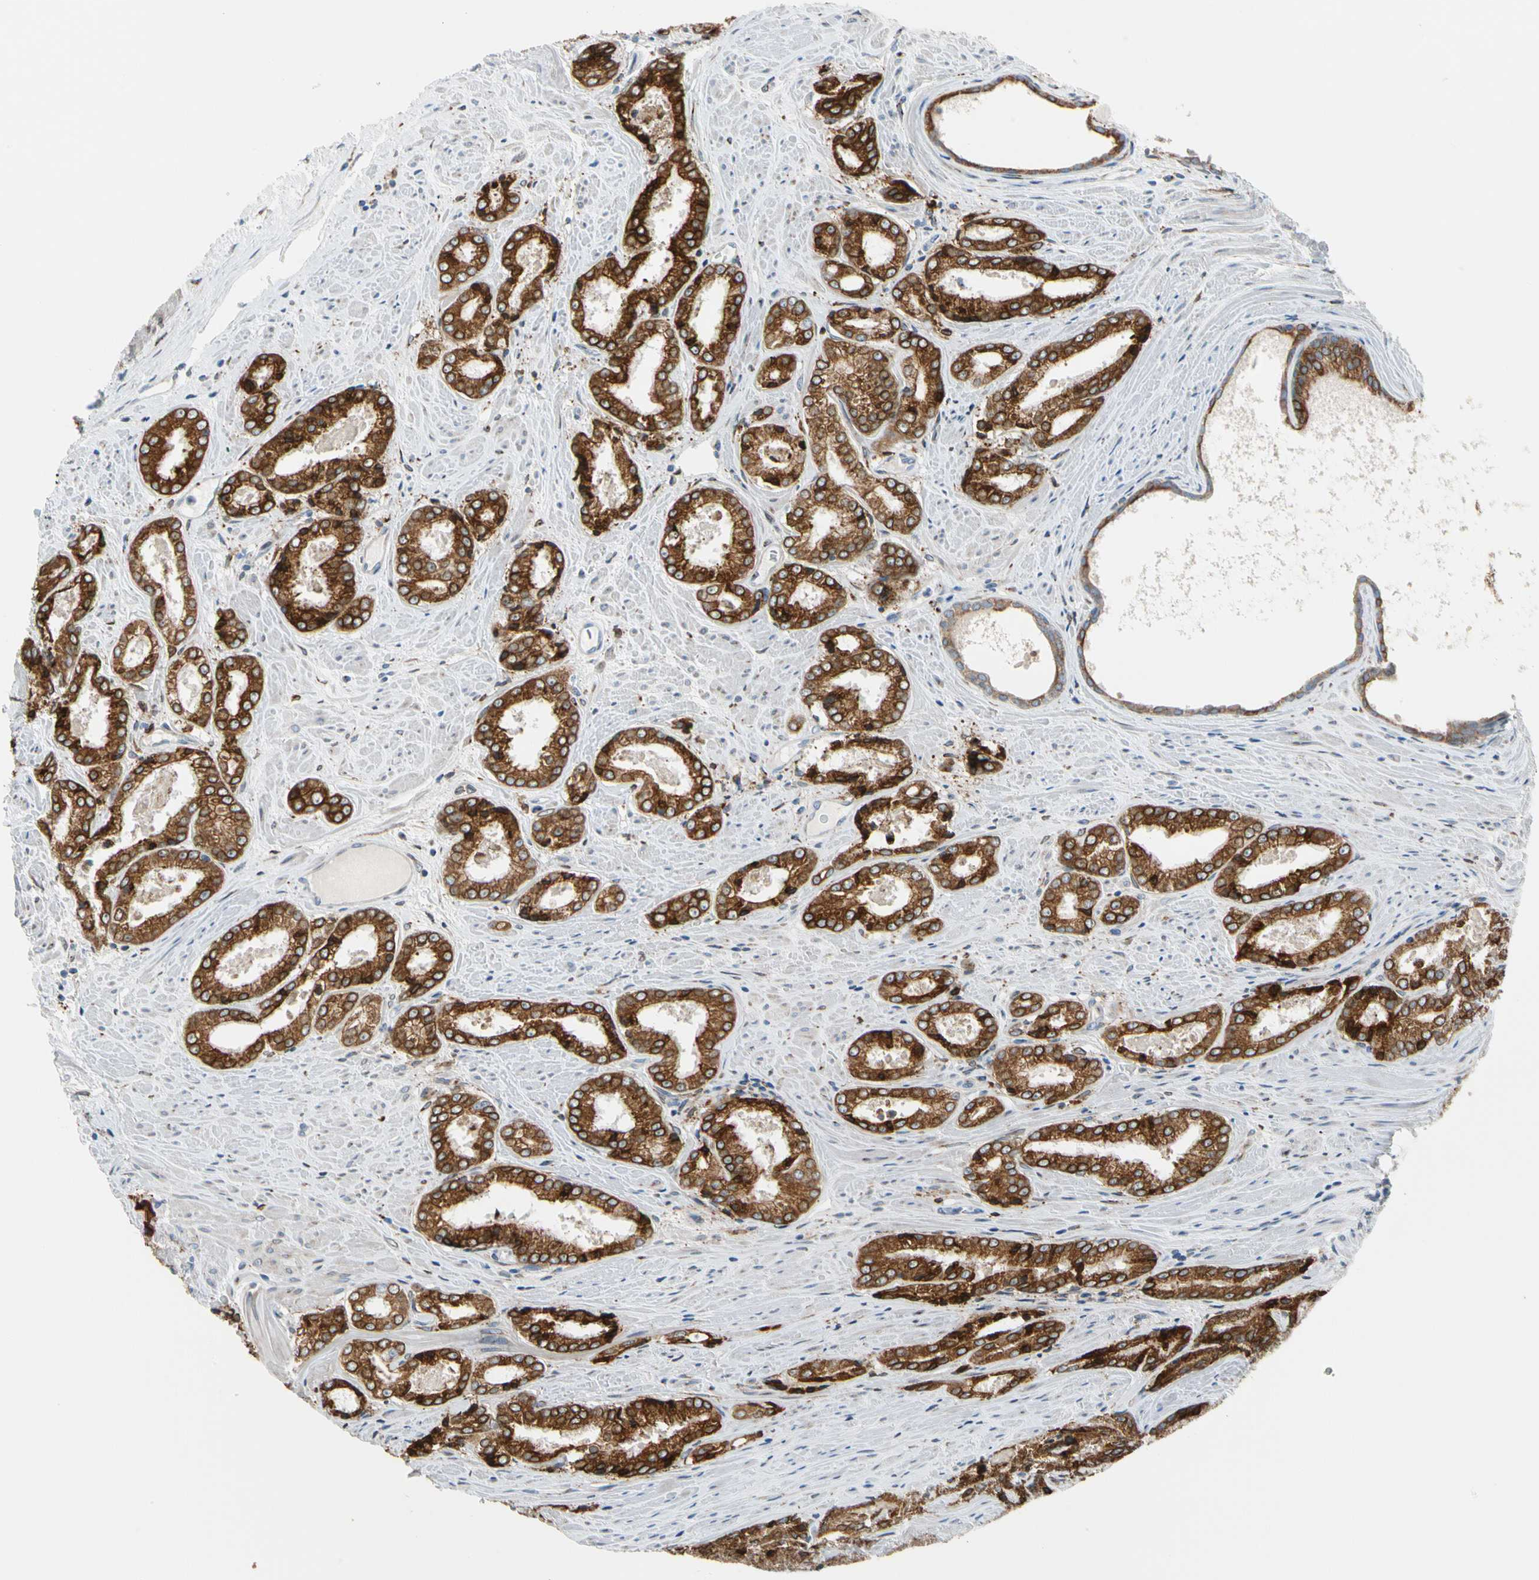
{"staining": {"intensity": "strong", "quantity": ">75%", "location": "cytoplasmic/membranous"}, "tissue": "prostate cancer", "cell_type": "Tumor cells", "image_type": "cancer", "snomed": [{"axis": "morphology", "description": "Adenocarcinoma, Low grade"}, {"axis": "topography", "description": "Prostate"}], "caption": "A high-resolution histopathology image shows immunohistochemistry staining of prostate low-grade adenocarcinoma, which exhibits strong cytoplasmic/membranous expression in about >75% of tumor cells. (DAB IHC with brightfield microscopy, high magnification).", "gene": "NUCB1", "patient": {"sex": "male", "age": 64}}